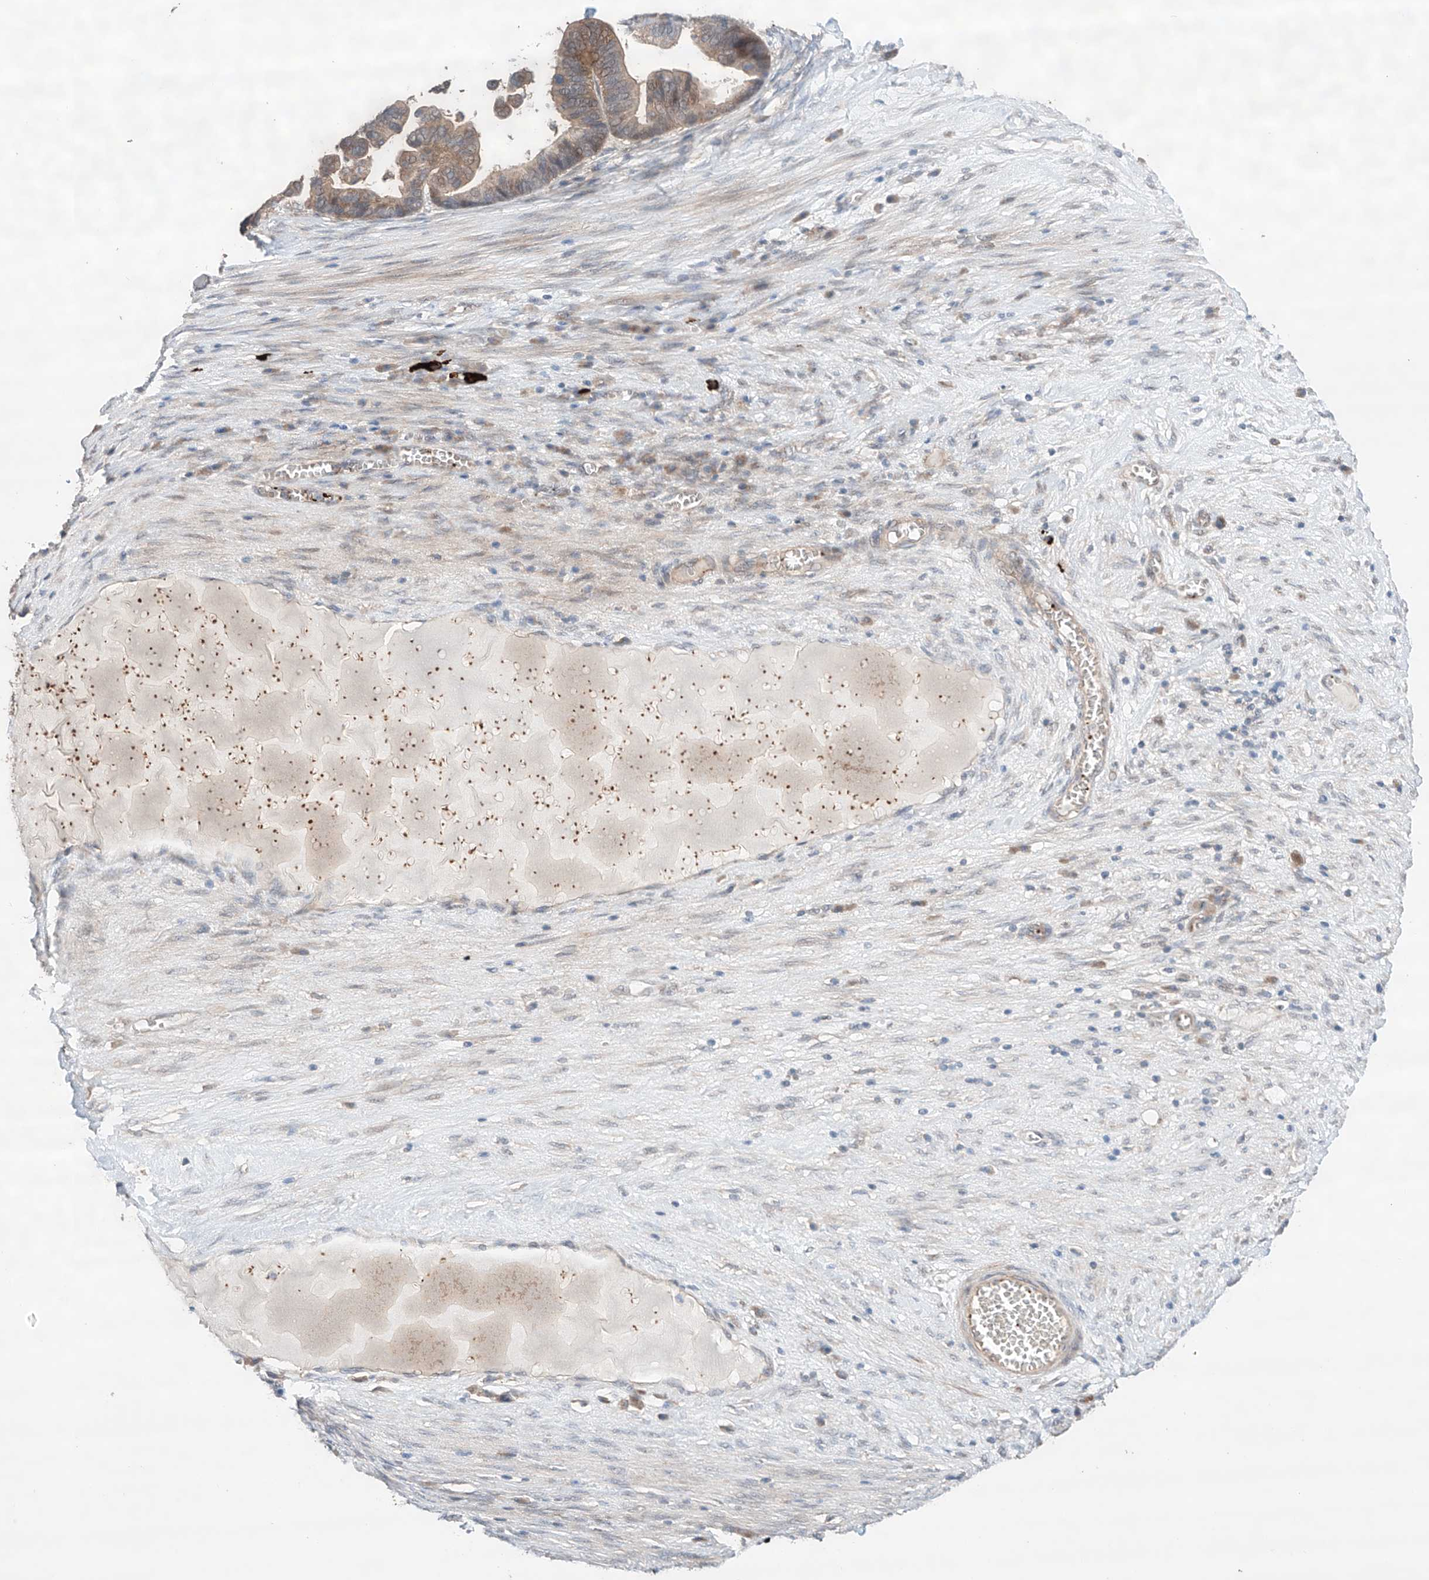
{"staining": {"intensity": "moderate", "quantity": ">75%", "location": "cytoplasmic/membranous"}, "tissue": "ovarian cancer", "cell_type": "Tumor cells", "image_type": "cancer", "snomed": [{"axis": "morphology", "description": "Cystadenocarcinoma, serous, NOS"}, {"axis": "topography", "description": "Ovary"}], "caption": "The image displays immunohistochemical staining of ovarian cancer. There is moderate cytoplasmic/membranous positivity is seen in about >75% of tumor cells. Nuclei are stained in blue.", "gene": "ZFHX2", "patient": {"sex": "female", "age": 56}}